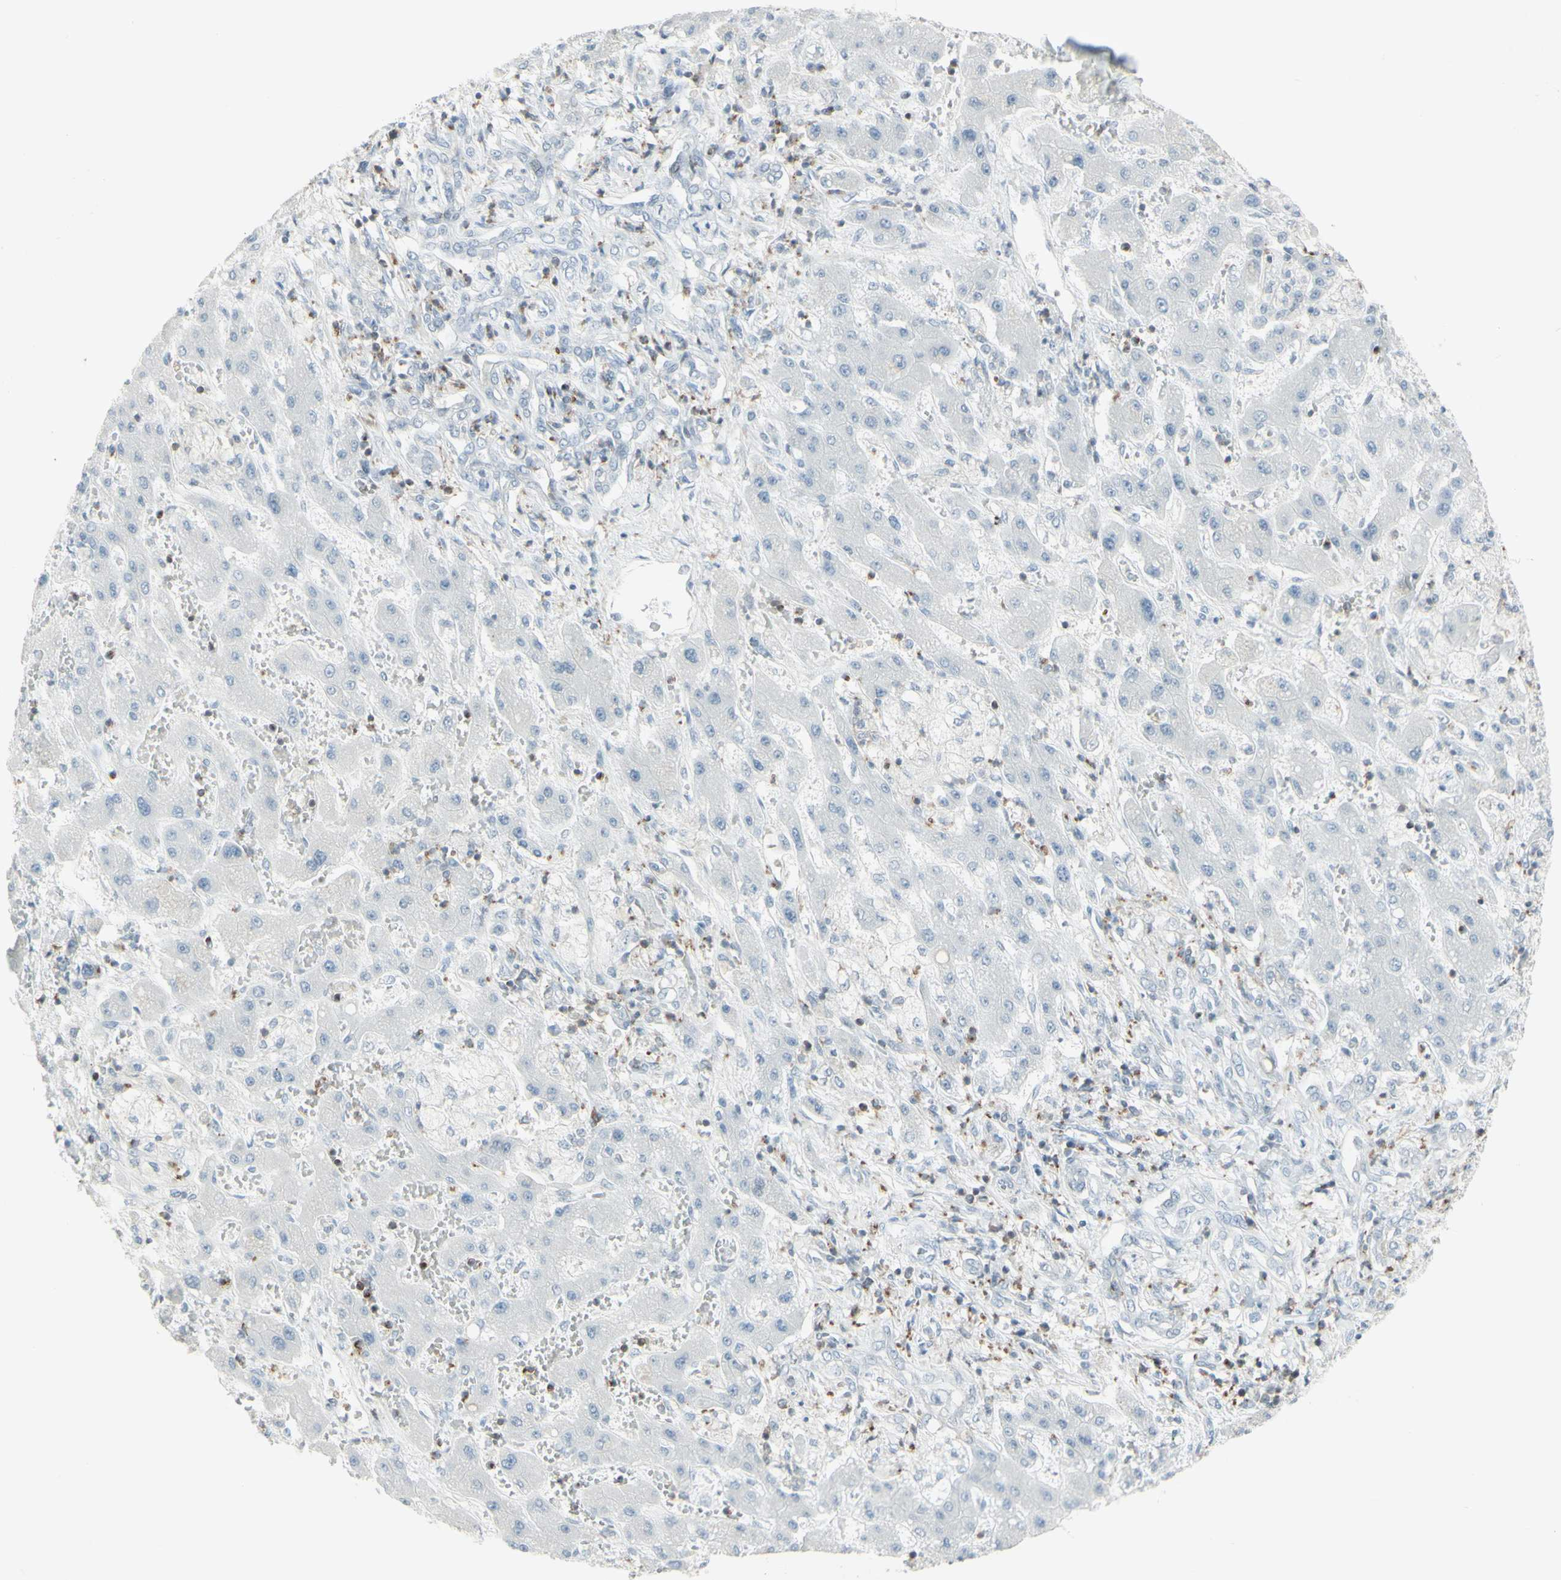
{"staining": {"intensity": "negative", "quantity": "none", "location": "none"}, "tissue": "liver cancer", "cell_type": "Tumor cells", "image_type": "cancer", "snomed": [{"axis": "morphology", "description": "Cholangiocarcinoma"}, {"axis": "topography", "description": "Liver"}], "caption": "Tumor cells are negative for protein expression in human liver cholangiocarcinoma.", "gene": "NRG1", "patient": {"sex": "male", "age": 50}}